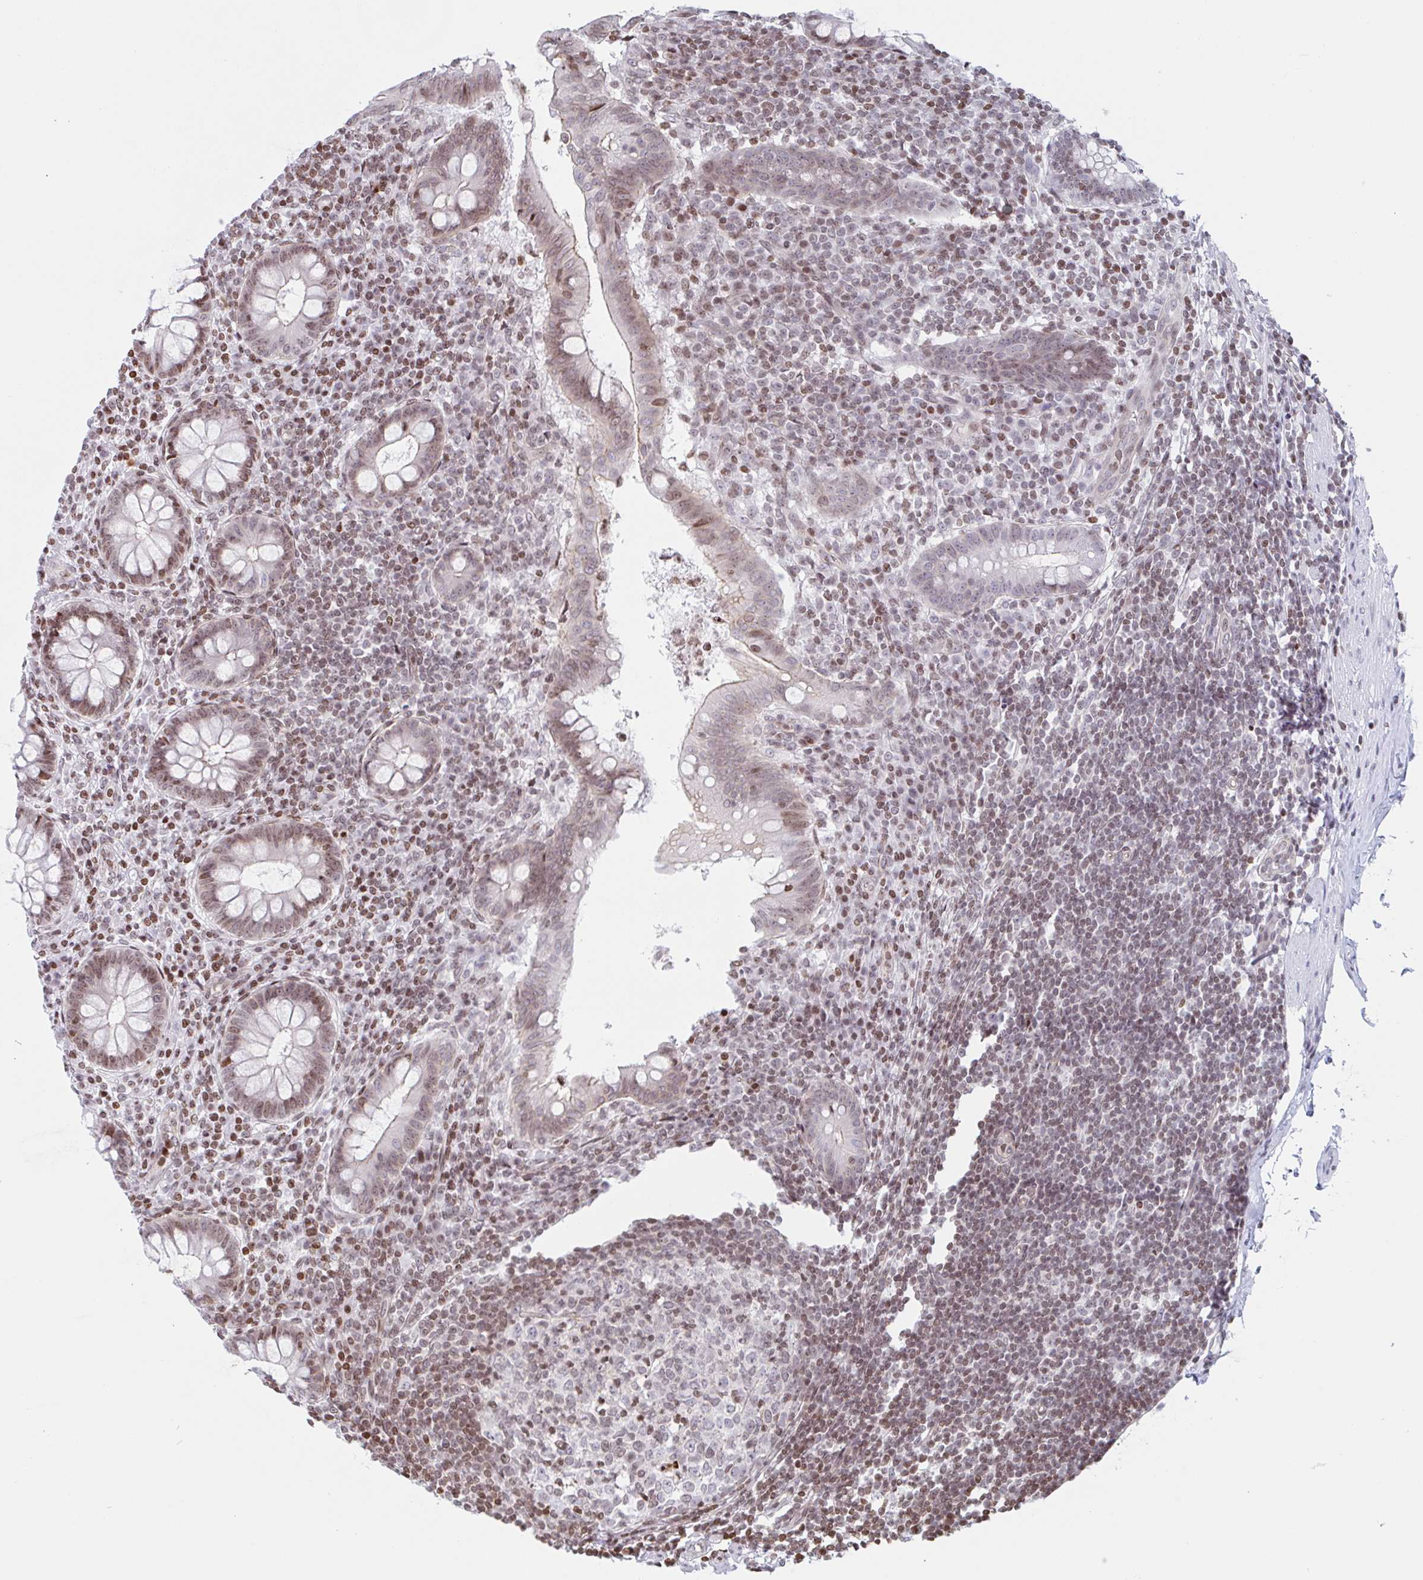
{"staining": {"intensity": "moderate", "quantity": ">75%", "location": "nuclear"}, "tissue": "appendix", "cell_type": "Glandular cells", "image_type": "normal", "snomed": [{"axis": "morphology", "description": "Normal tissue, NOS"}, {"axis": "topography", "description": "Appendix"}], "caption": "Brown immunohistochemical staining in unremarkable appendix shows moderate nuclear staining in approximately >75% of glandular cells.", "gene": "NOL6", "patient": {"sex": "female", "age": 56}}